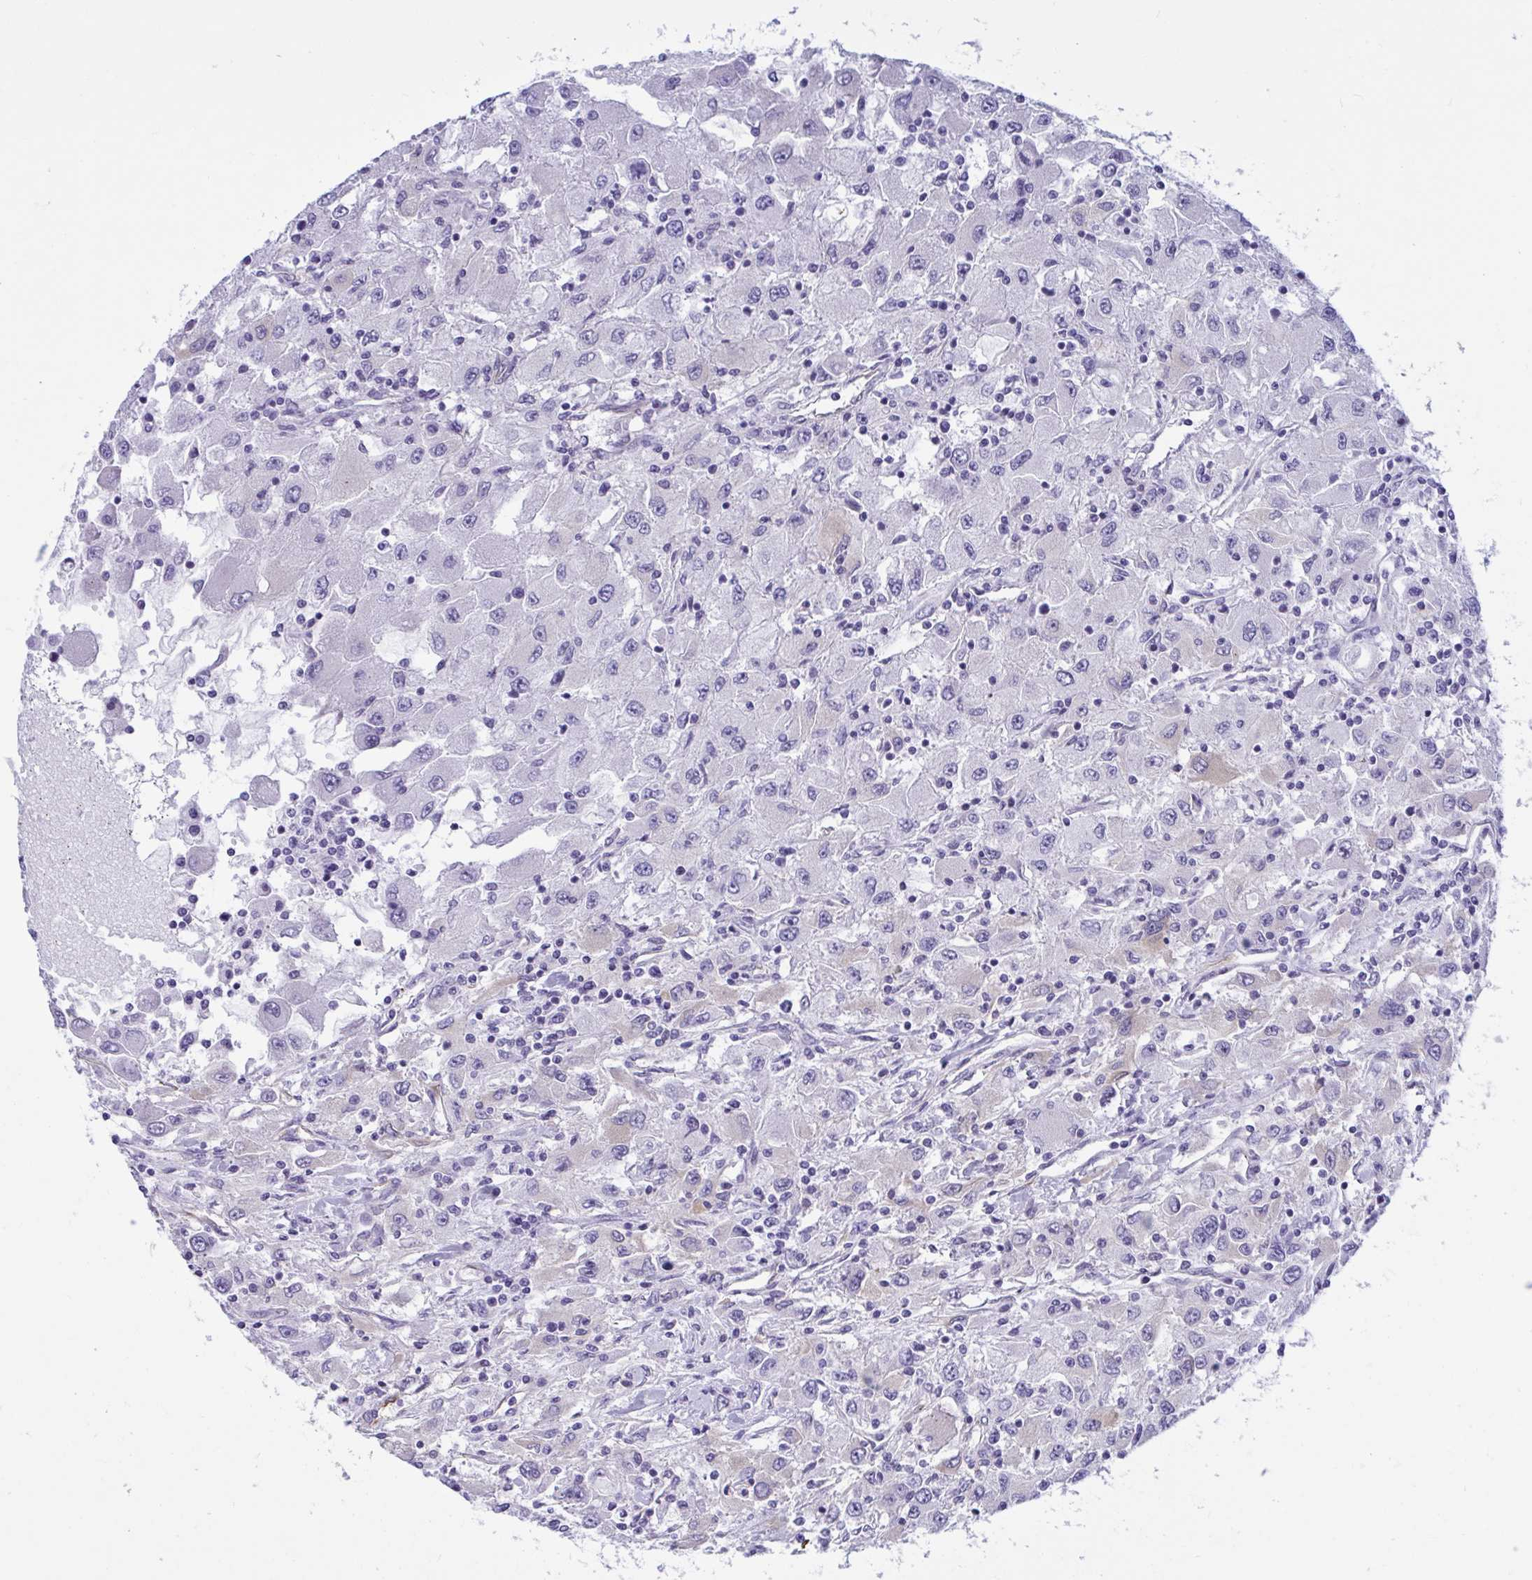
{"staining": {"intensity": "negative", "quantity": "none", "location": "none"}, "tissue": "renal cancer", "cell_type": "Tumor cells", "image_type": "cancer", "snomed": [{"axis": "morphology", "description": "Adenocarcinoma, NOS"}, {"axis": "topography", "description": "Kidney"}], "caption": "The immunohistochemistry micrograph has no significant expression in tumor cells of adenocarcinoma (renal) tissue.", "gene": "EML1", "patient": {"sex": "female", "age": 67}}